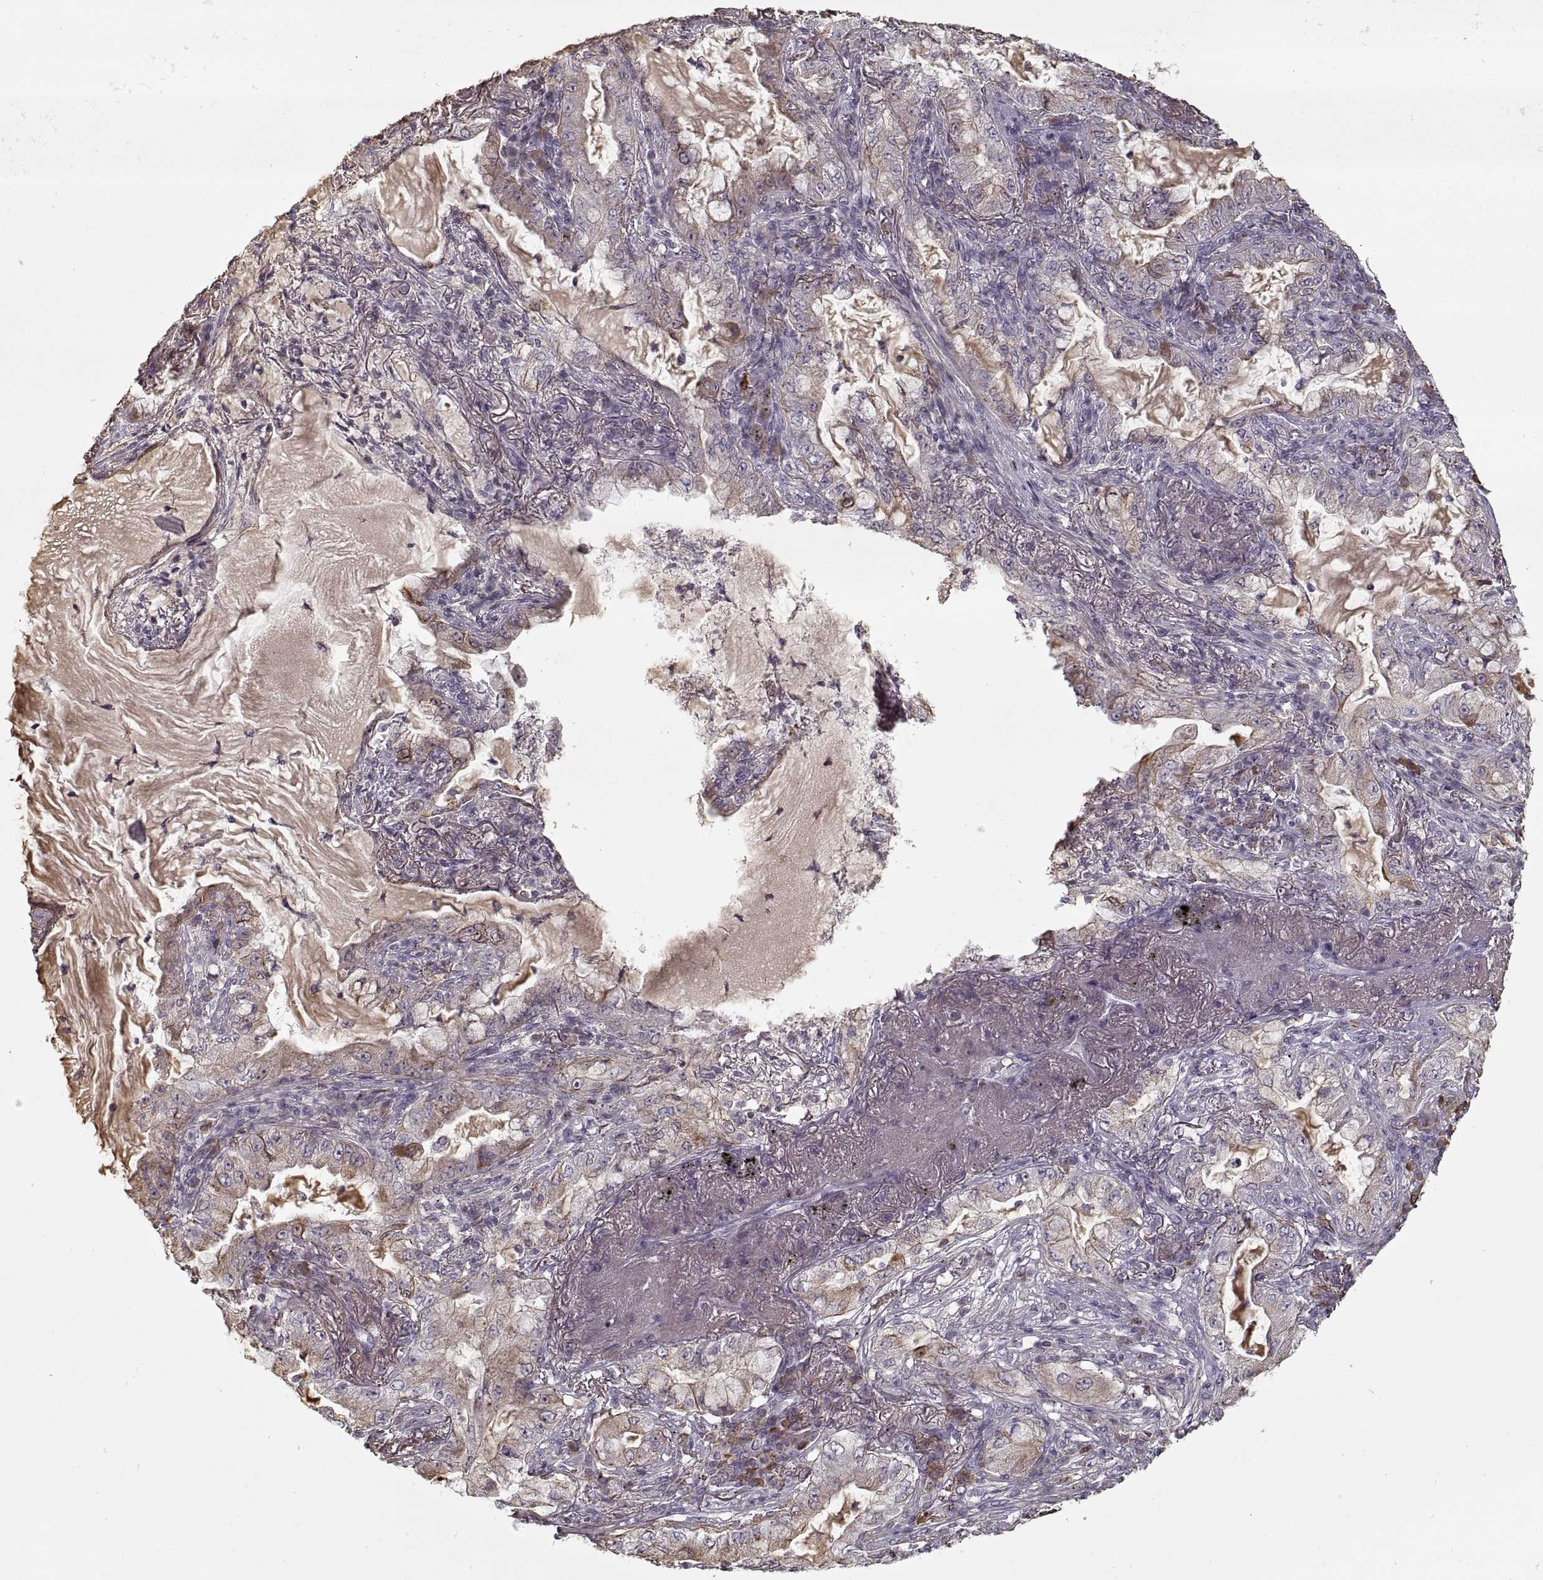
{"staining": {"intensity": "moderate", "quantity": "<25%", "location": "cytoplasmic/membranous"}, "tissue": "lung cancer", "cell_type": "Tumor cells", "image_type": "cancer", "snomed": [{"axis": "morphology", "description": "Adenocarcinoma, NOS"}, {"axis": "topography", "description": "Lung"}], "caption": "Lung cancer (adenocarcinoma) stained with a protein marker displays moderate staining in tumor cells.", "gene": "GAD2", "patient": {"sex": "female", "age": 73}}